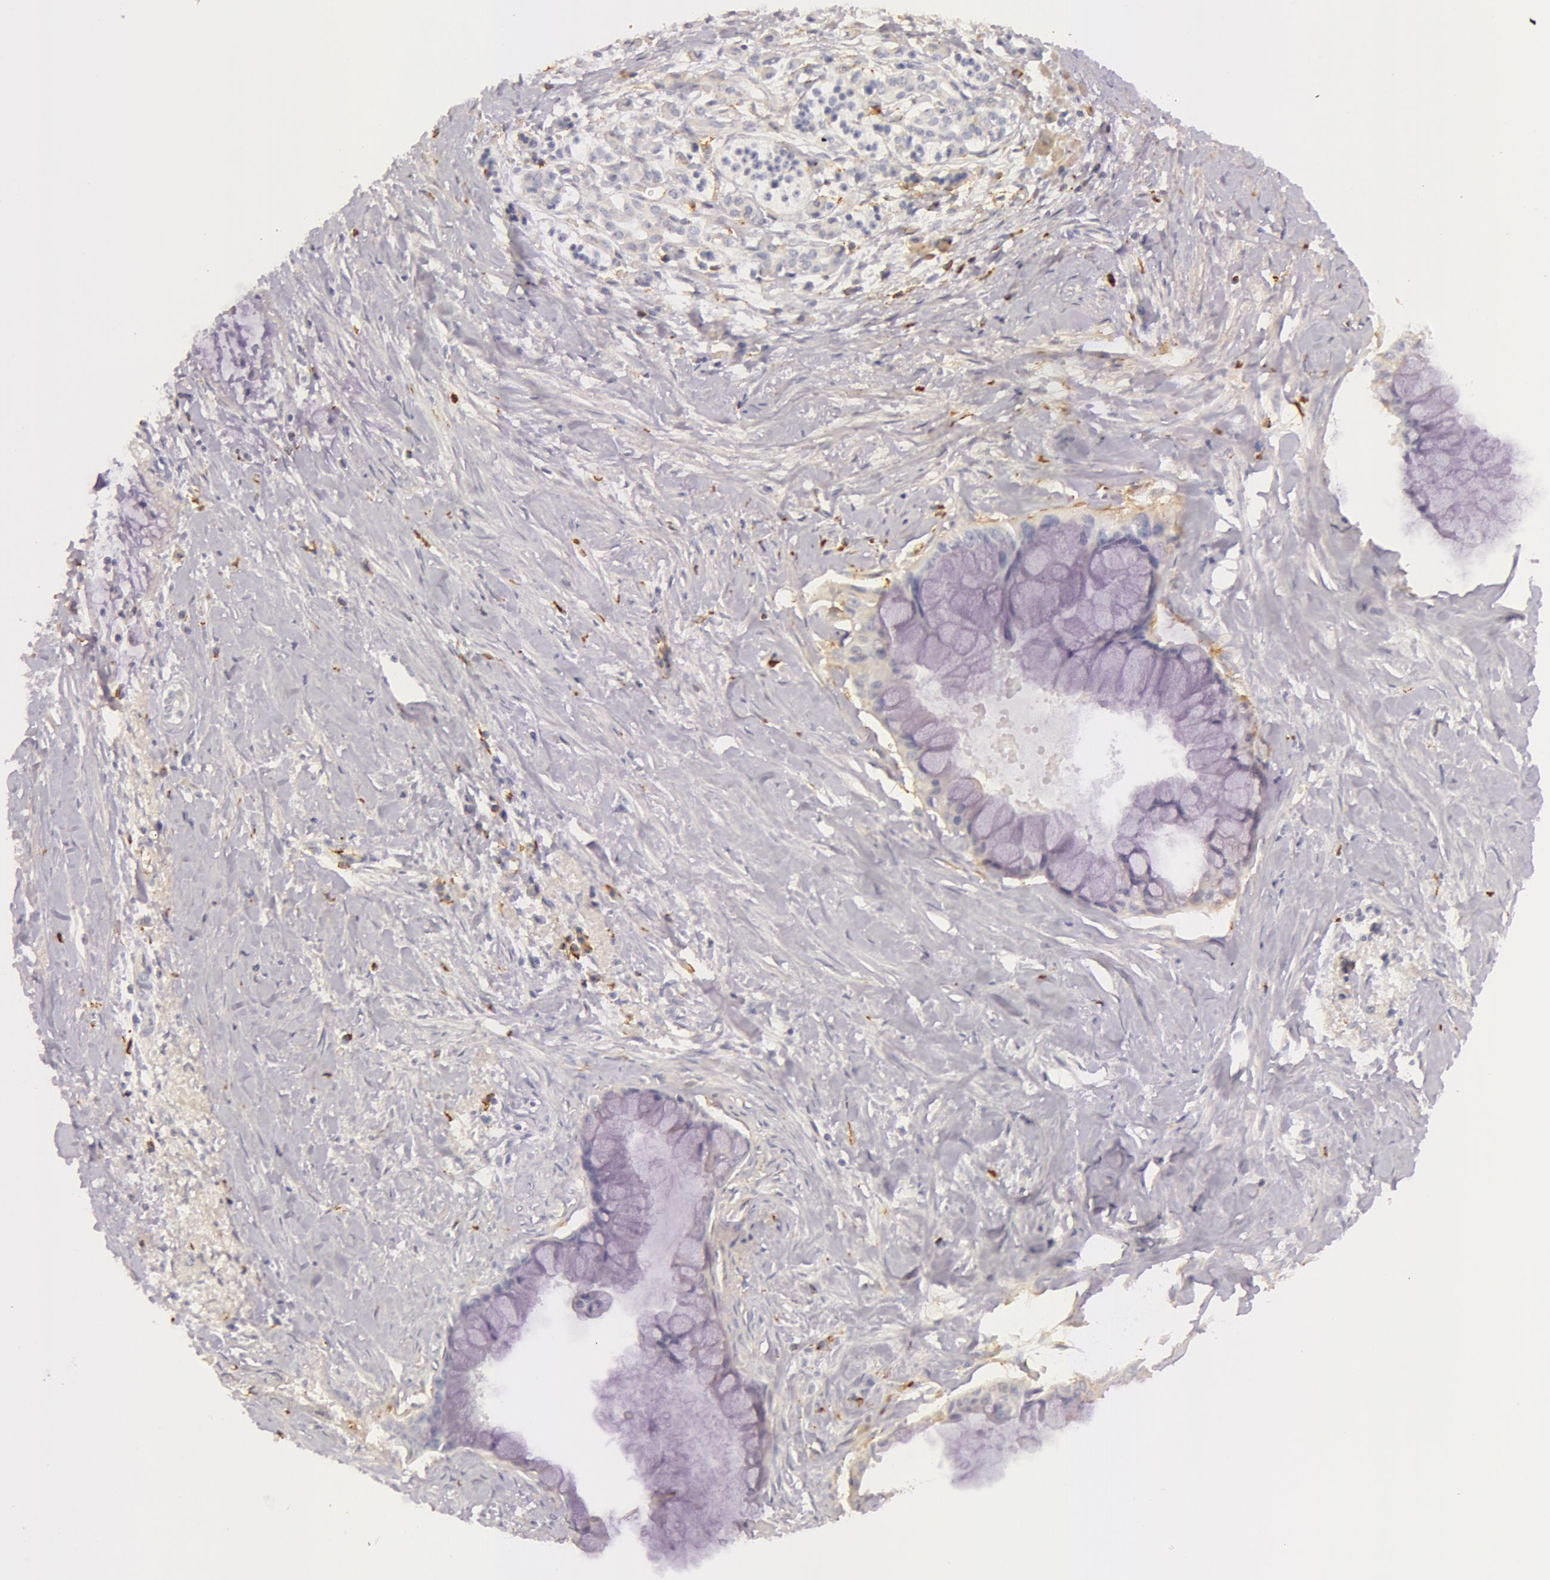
{"staining": {"intensity": "negative", "quantity": "none", "location": "none"}, "tissue": "pancreatic cancer", "cell_type": "Tumor cells", "image_type": "cancer", "snomed": [{"axis": "morphology", "description": "Adenocarcinoma, NOS"}, {"axis": "topography", "description": "Pancreas"}], "caption": "Tumor cells are negative for brown protein staining in pancreatic adenocarcinoma. The staining is performed using DAB (3,3'-diaminobenzidine) brown chromogen with nuclei counter-stained in using hematoxylin.", "gene": "C4BPA", "patient": {"sex": "male", "age": 59}}